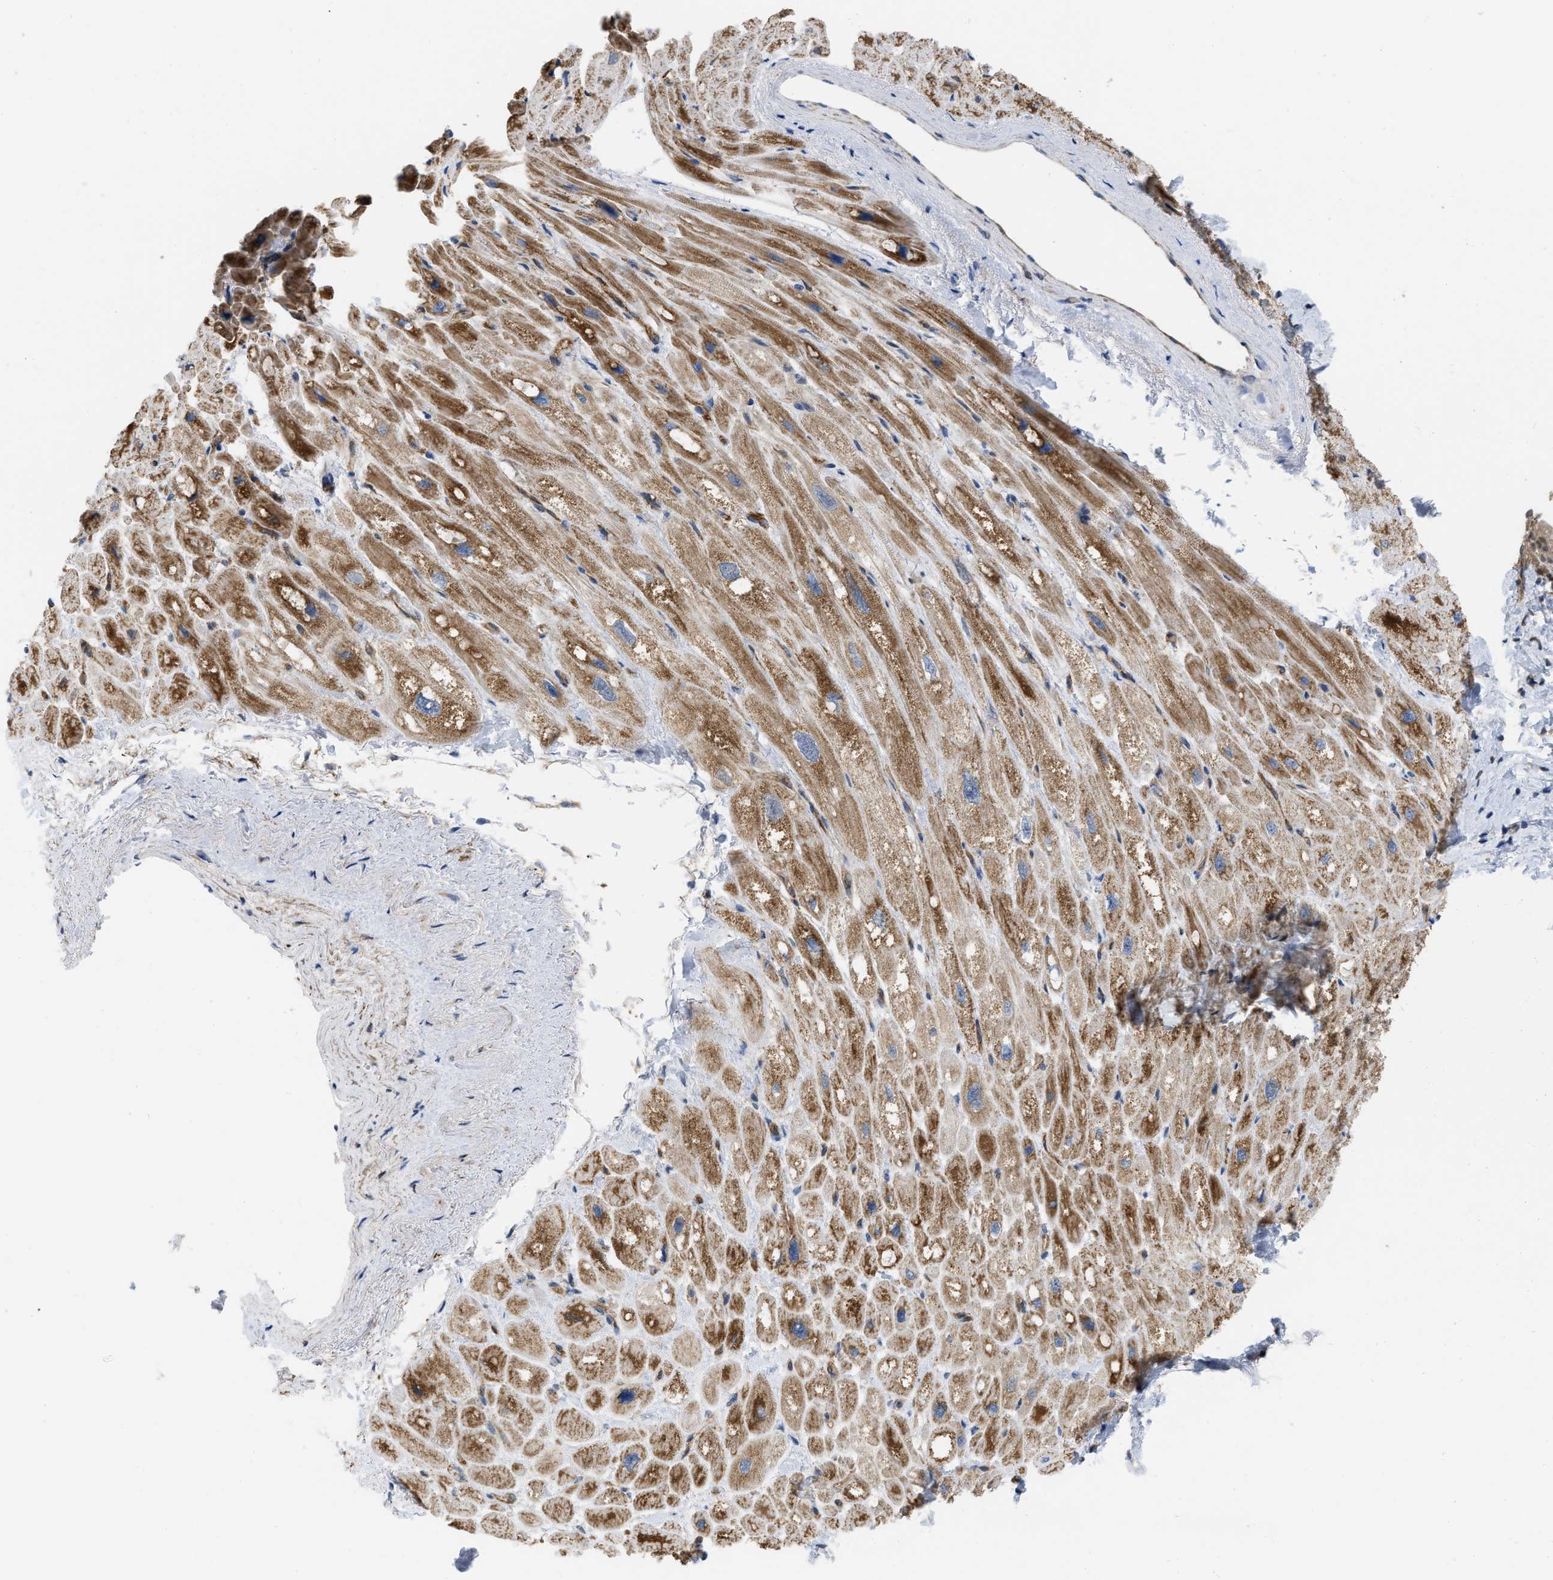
{"staining": {"intensity": "moderate", "quantity": ">75%", "location": "cytoplasmic/membranous"}, "tissue": "heart muscle", "cell_type": "Cardiomyocytes", "image_type": "normal", "snomed": [{"axis": "morphology", "description": "Normal tissue, NOS"}, {"axis": "topography", "description": "Heart"}], "caption": "Protein staining demonstrates moderate cytoplasmic/membranous expression in approximately >75% of cardiomyocytes in unremarkable heart muscle. The protein of interest is stained brown, and the nuclei are stained in blue (DAB (3,3'-diaminobenzidine) IHC with brightfield microscopy, high magnification).", "gene": "NAPEPLD", "patient": {"sex": "male", "age": 49}}